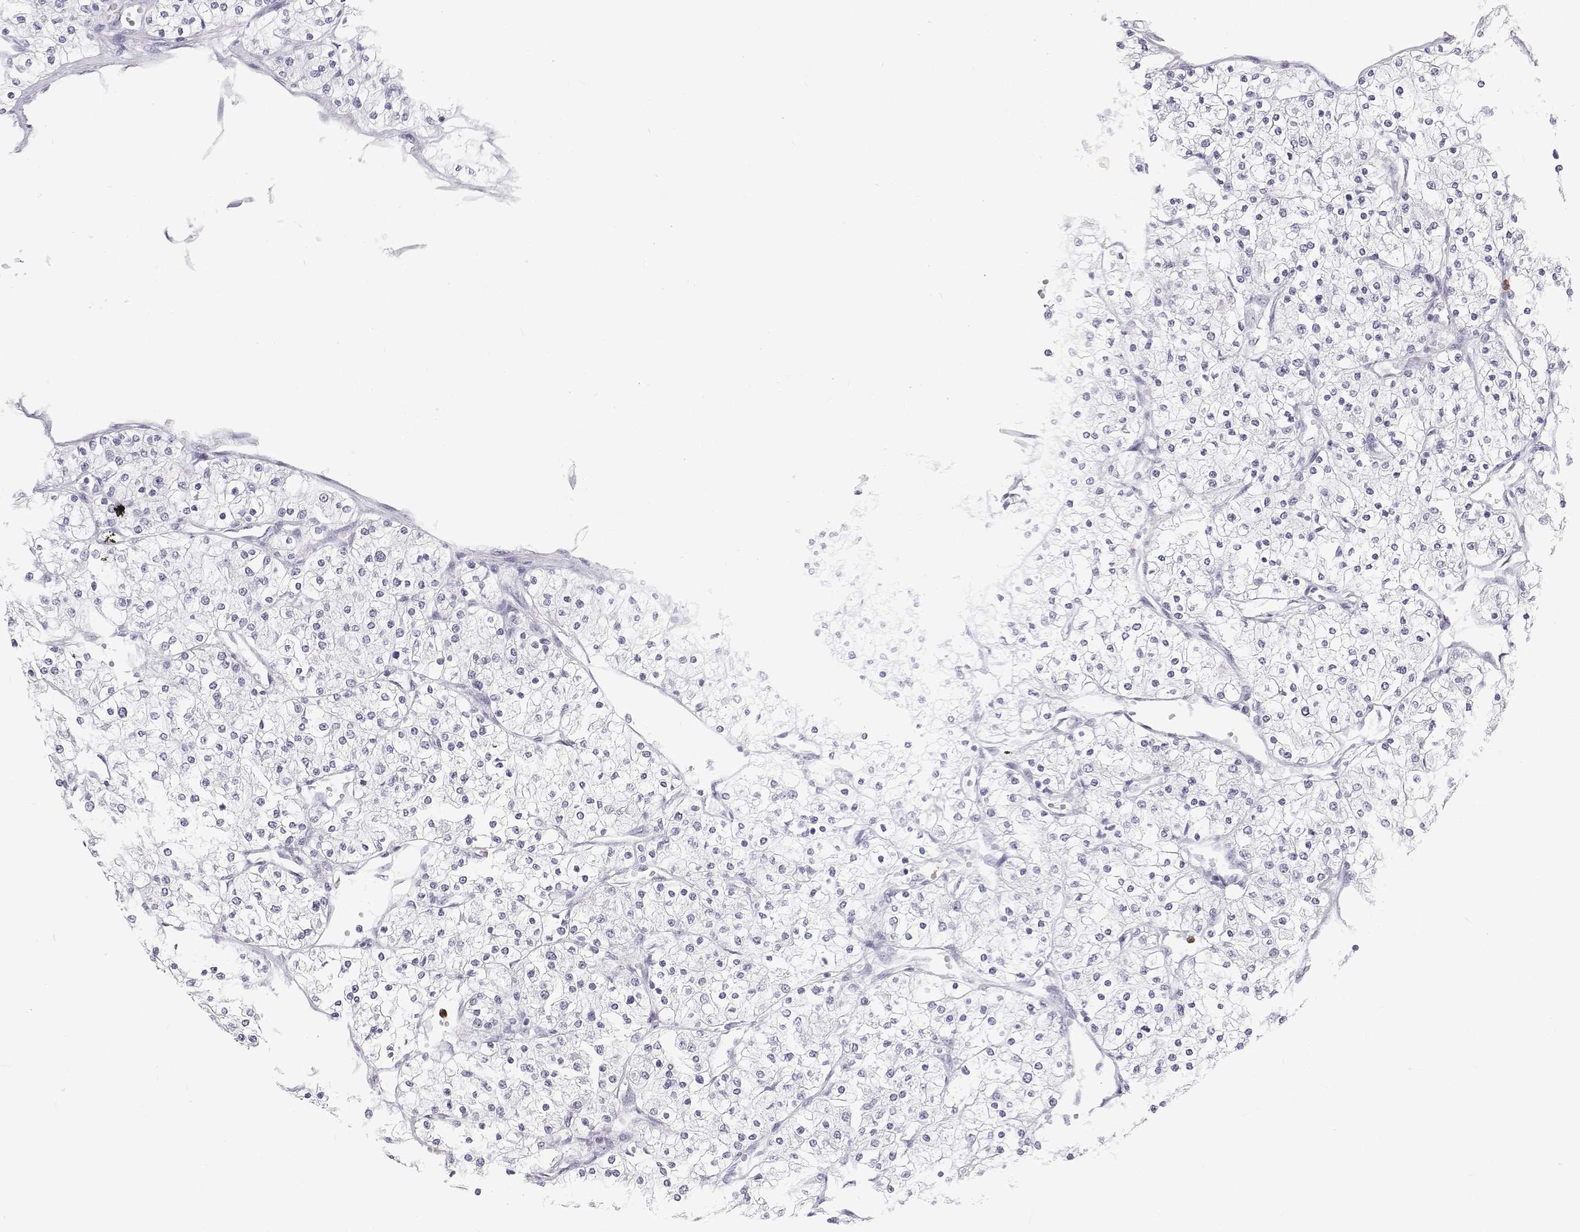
{"staining": {"intensity": "negative", "quantity": "none", "location": "none"}, "tissue": "renal cancer", "cell_type": "Tumor cells", "image_type": "cancer", "snomed": [{"axis": "morphology", "description": "Adenocarcinoma, NOS"}, {"axis": "topography", "description": "Kidney"}], "caption": "The photomicrograph demonstrates no staining of tumor cells in renal cancer. (DAB immunohistochemistry (IHC) visualized using brightfield microscopy, high magnification).", "gene": "SFTPB", "patient": {"sex": "male", "age": 80}}